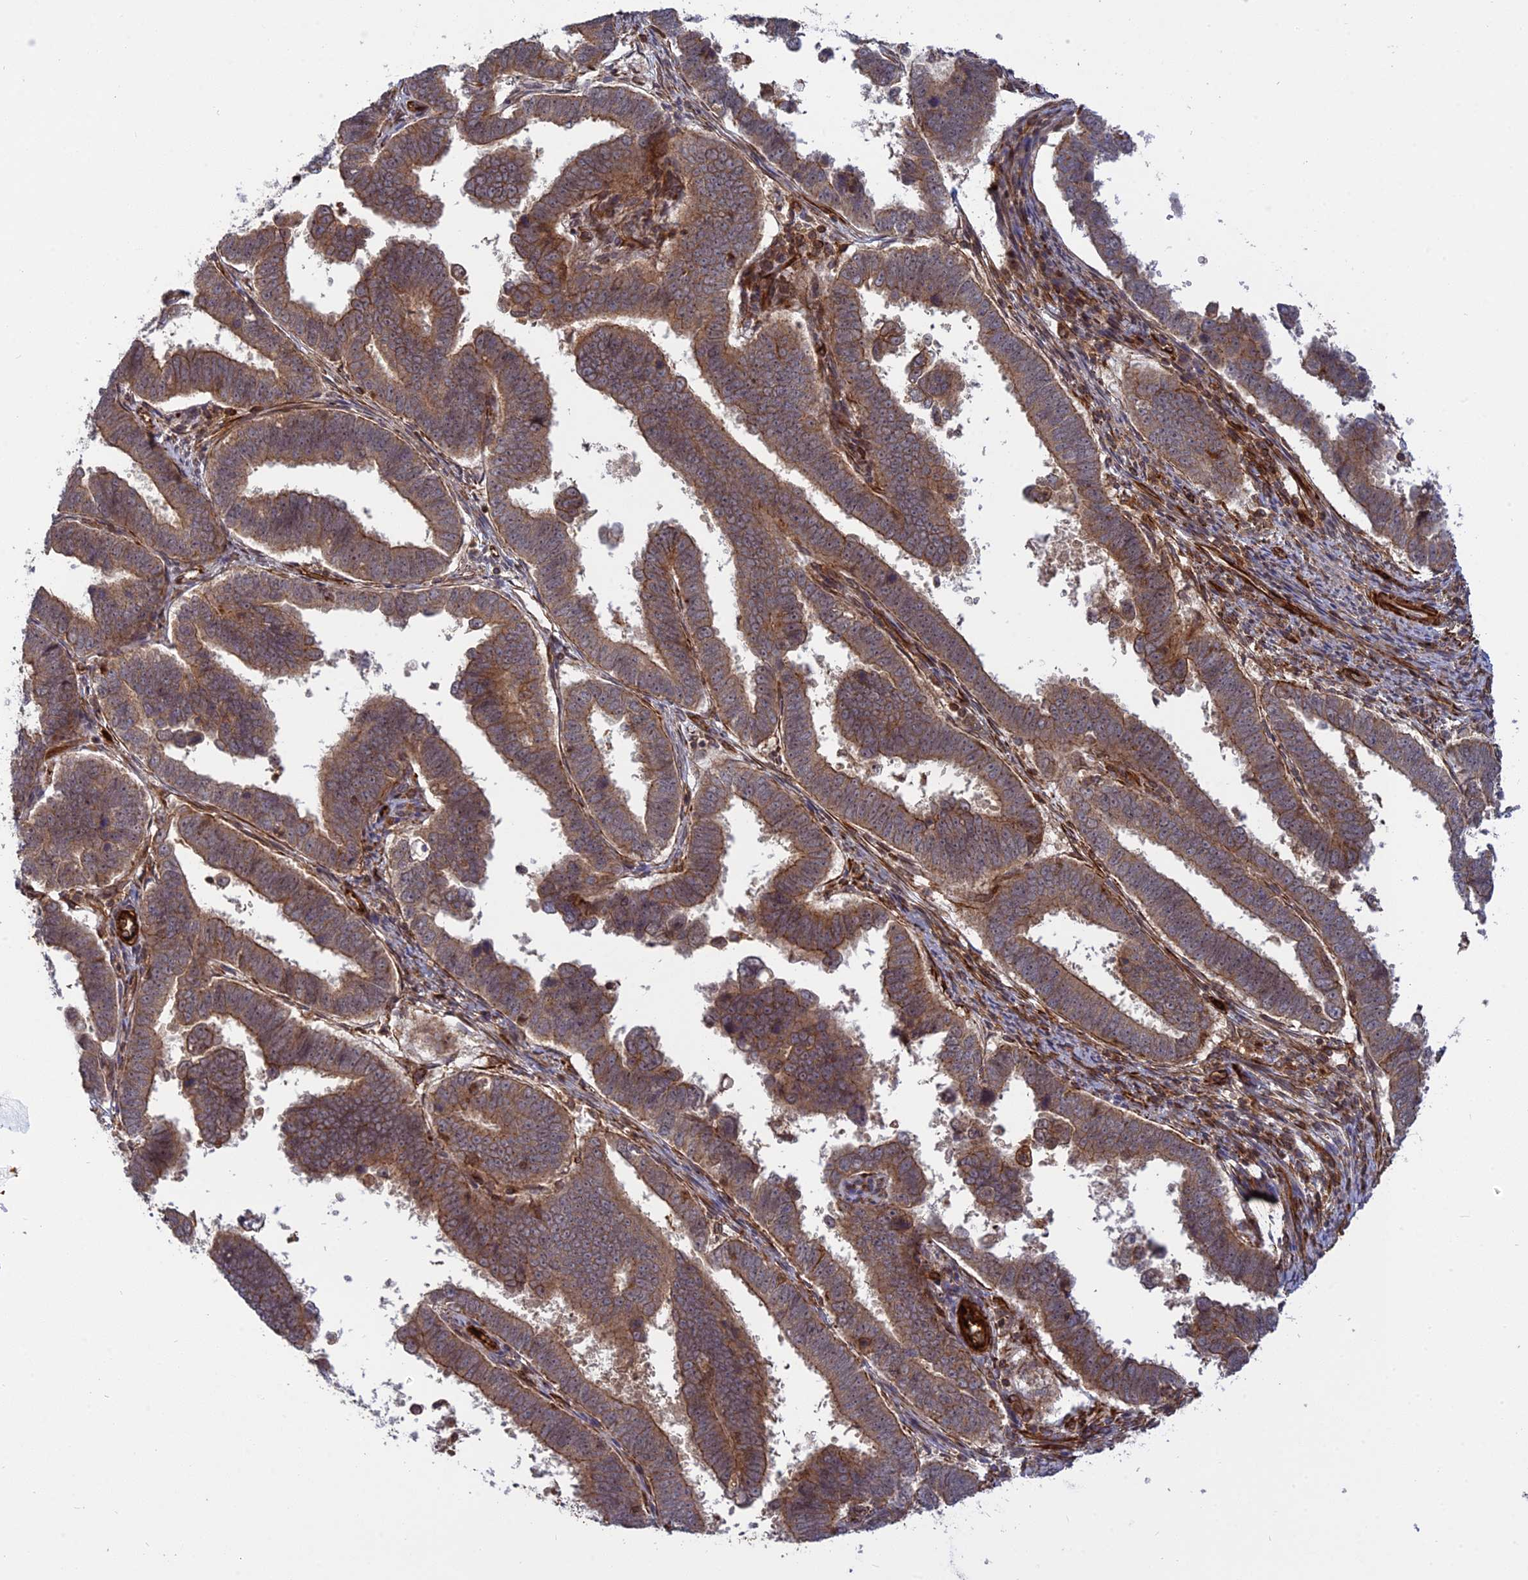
{"staining": {"intensity": "moderate", "quantity": ">75%", "location": "cytoplasmic/membranous"}, "tissue": "endometrial cancer", "cell_type": "Tumor cells", "image_type": "cancer", "snomed": [{"axis": "morphology", "description": "Adenocarcinoma, NOS"}, {"axis": "topography", "description": "Endometrium"}], "caption": "Immunohistochemistry (DAB (3,3'-diaminobenzidine)) staining of endometrial cancer (adenocarcinoma) reveals moderate cytoplasmic/membranous protein positivity in about >75% of tumor cells.", "gene": "PHLDB3", "patient": {"sex": "female", "age": 75}}